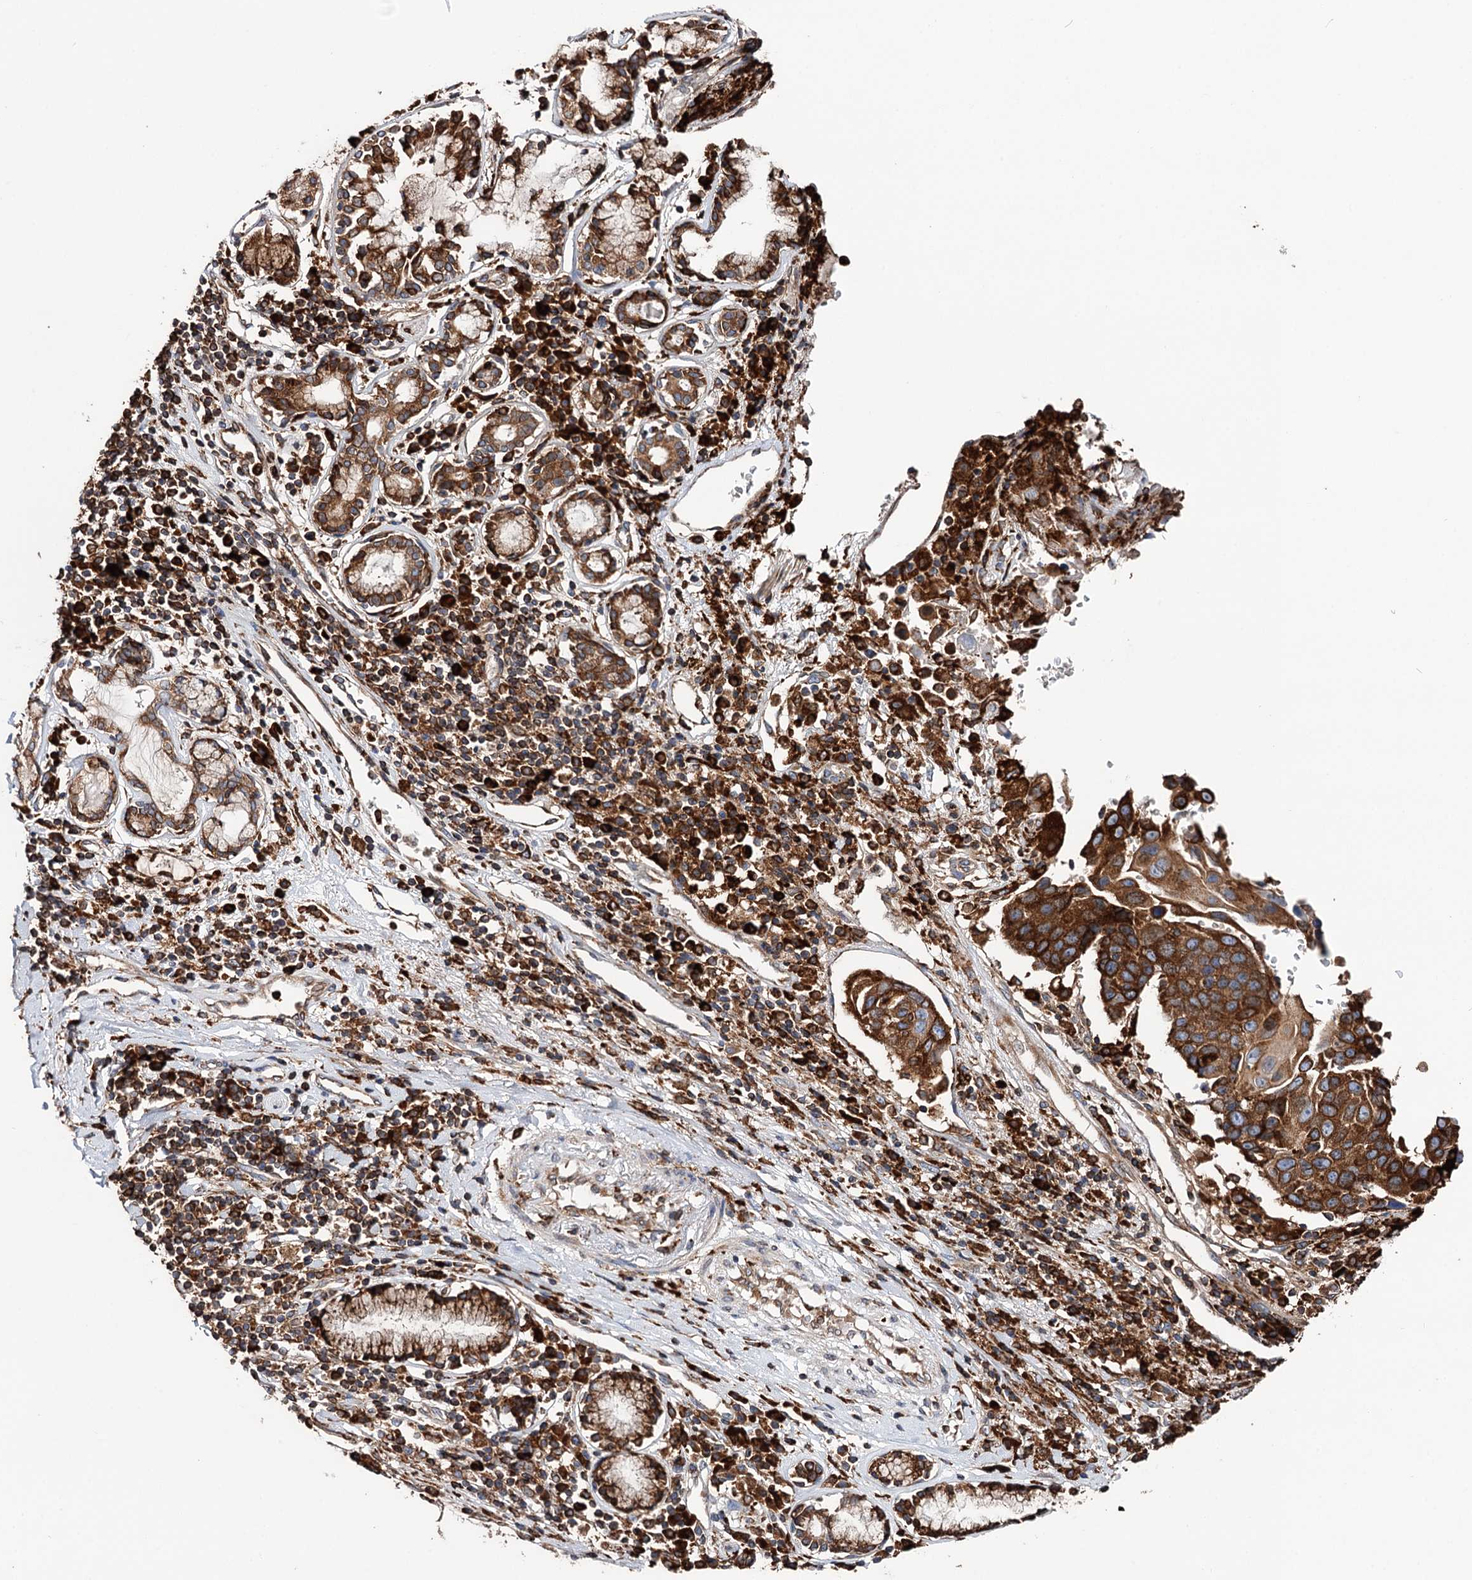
{"staining": {"intensity": "moderate", "quantity": ">75%", "location": "cytoplasmic/membranous"}, "tissue": "lung cancer", "cell_type": "Tumor cells", "image_type": "cancer", "snomed": [{"axis": "morphology", "description": "Squamous cell carcinoma, NOS"}, {"axis": "topography", "description": "Lung"}], "caption": "A photomicrograph showing moderate cytoplasmic/membranous expression in about >75% of tumor cells in lung cancer (squamous cell carcinoma), as visualized by brown immunohistochemical staining.", "gene": "ERP29", "patient": {"sex": "male", "age": 66}}